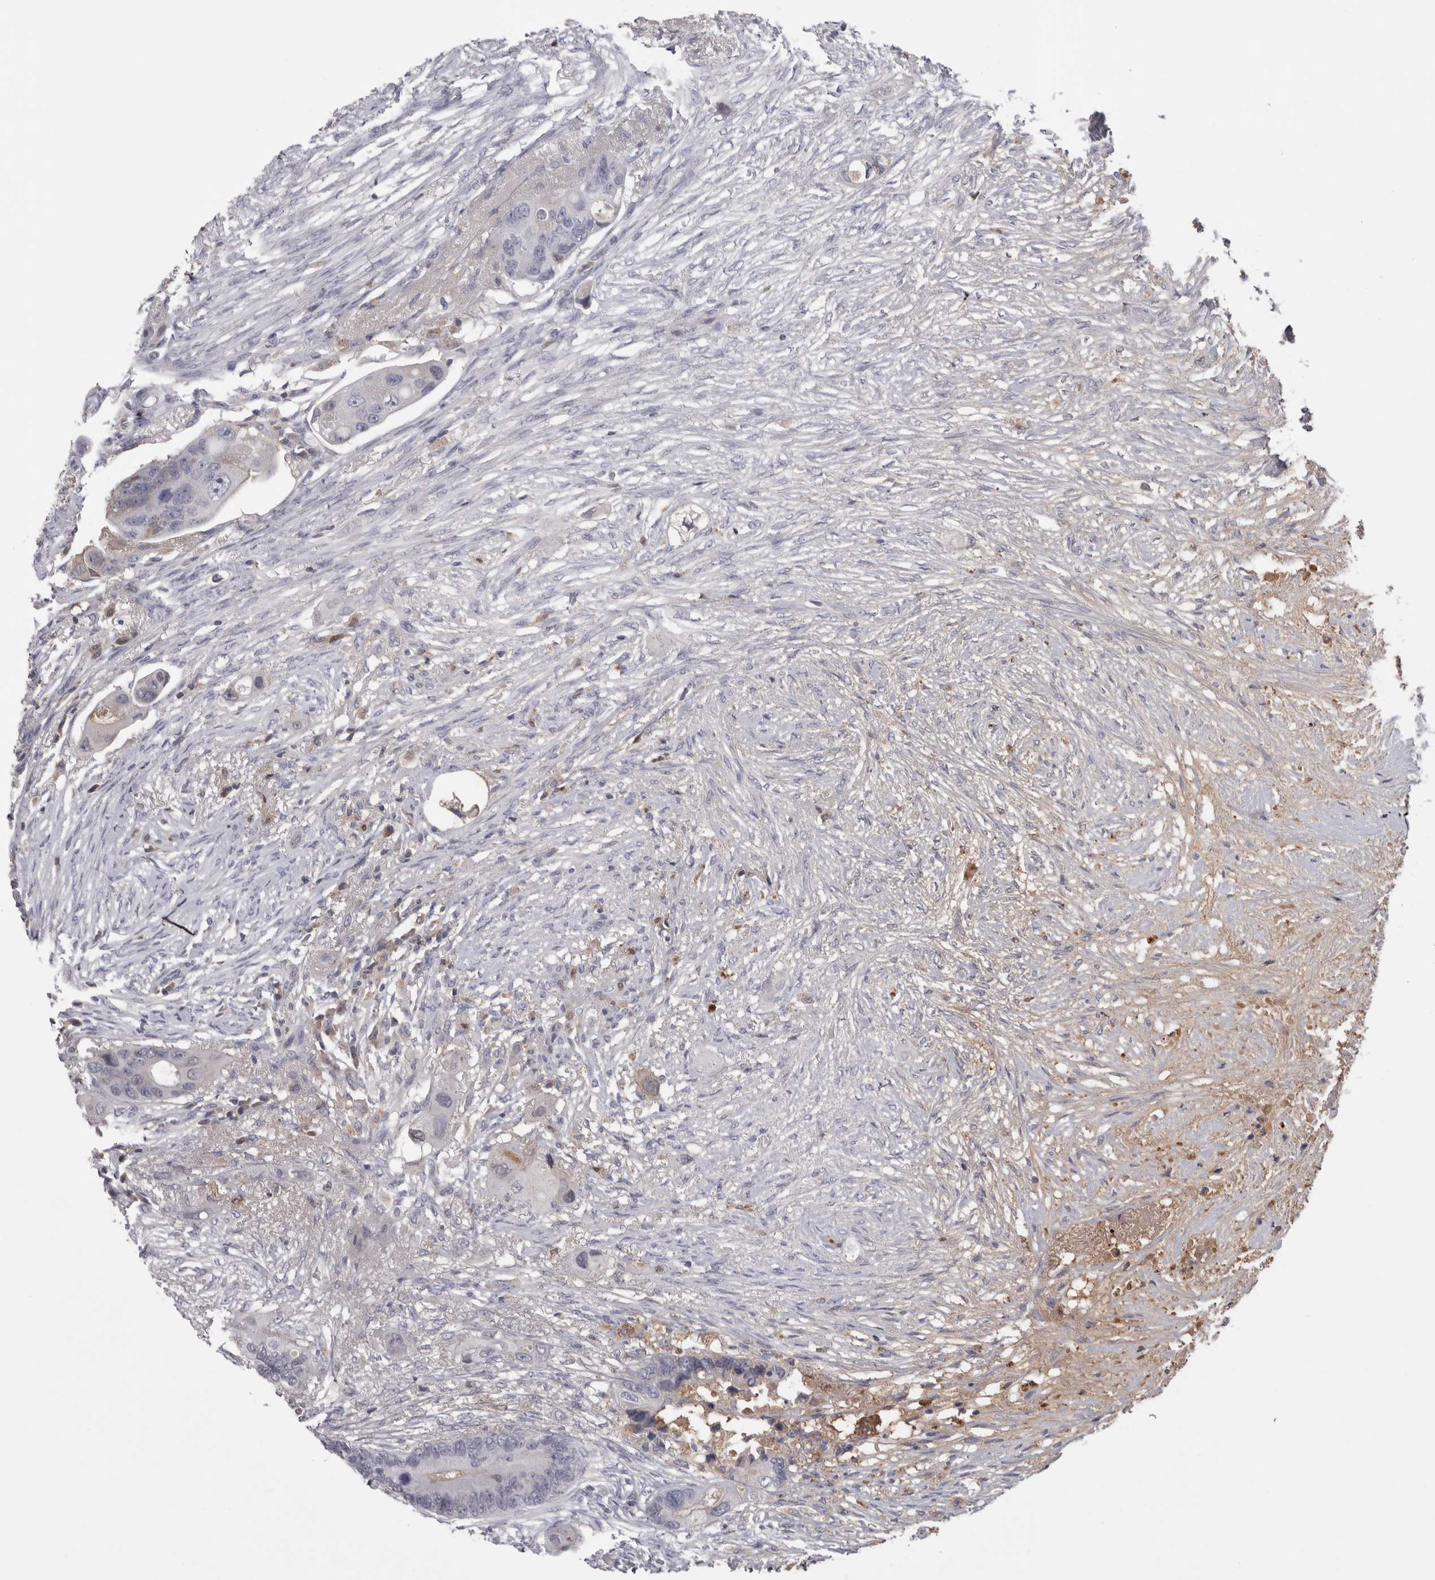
{"staining": {"intensity": "negative", "quantity": "none", "location": "none"}, "tissue": "colorectal cancer", "cell_type": "Tumor cells", "image_type": "cancer", "snomed": [{"axis": "morphology", "description": "Adenocarcinoma, NOS"}, {"axis": "topography", "description": "Colon"}], "caption": "Colorectal cancer (adenocarcinoma) was stained to show a protein in brown. There is no significant expression in tumor cells.", "gene": "SAA4", "patient": {"sex": "female", "age": 57}}